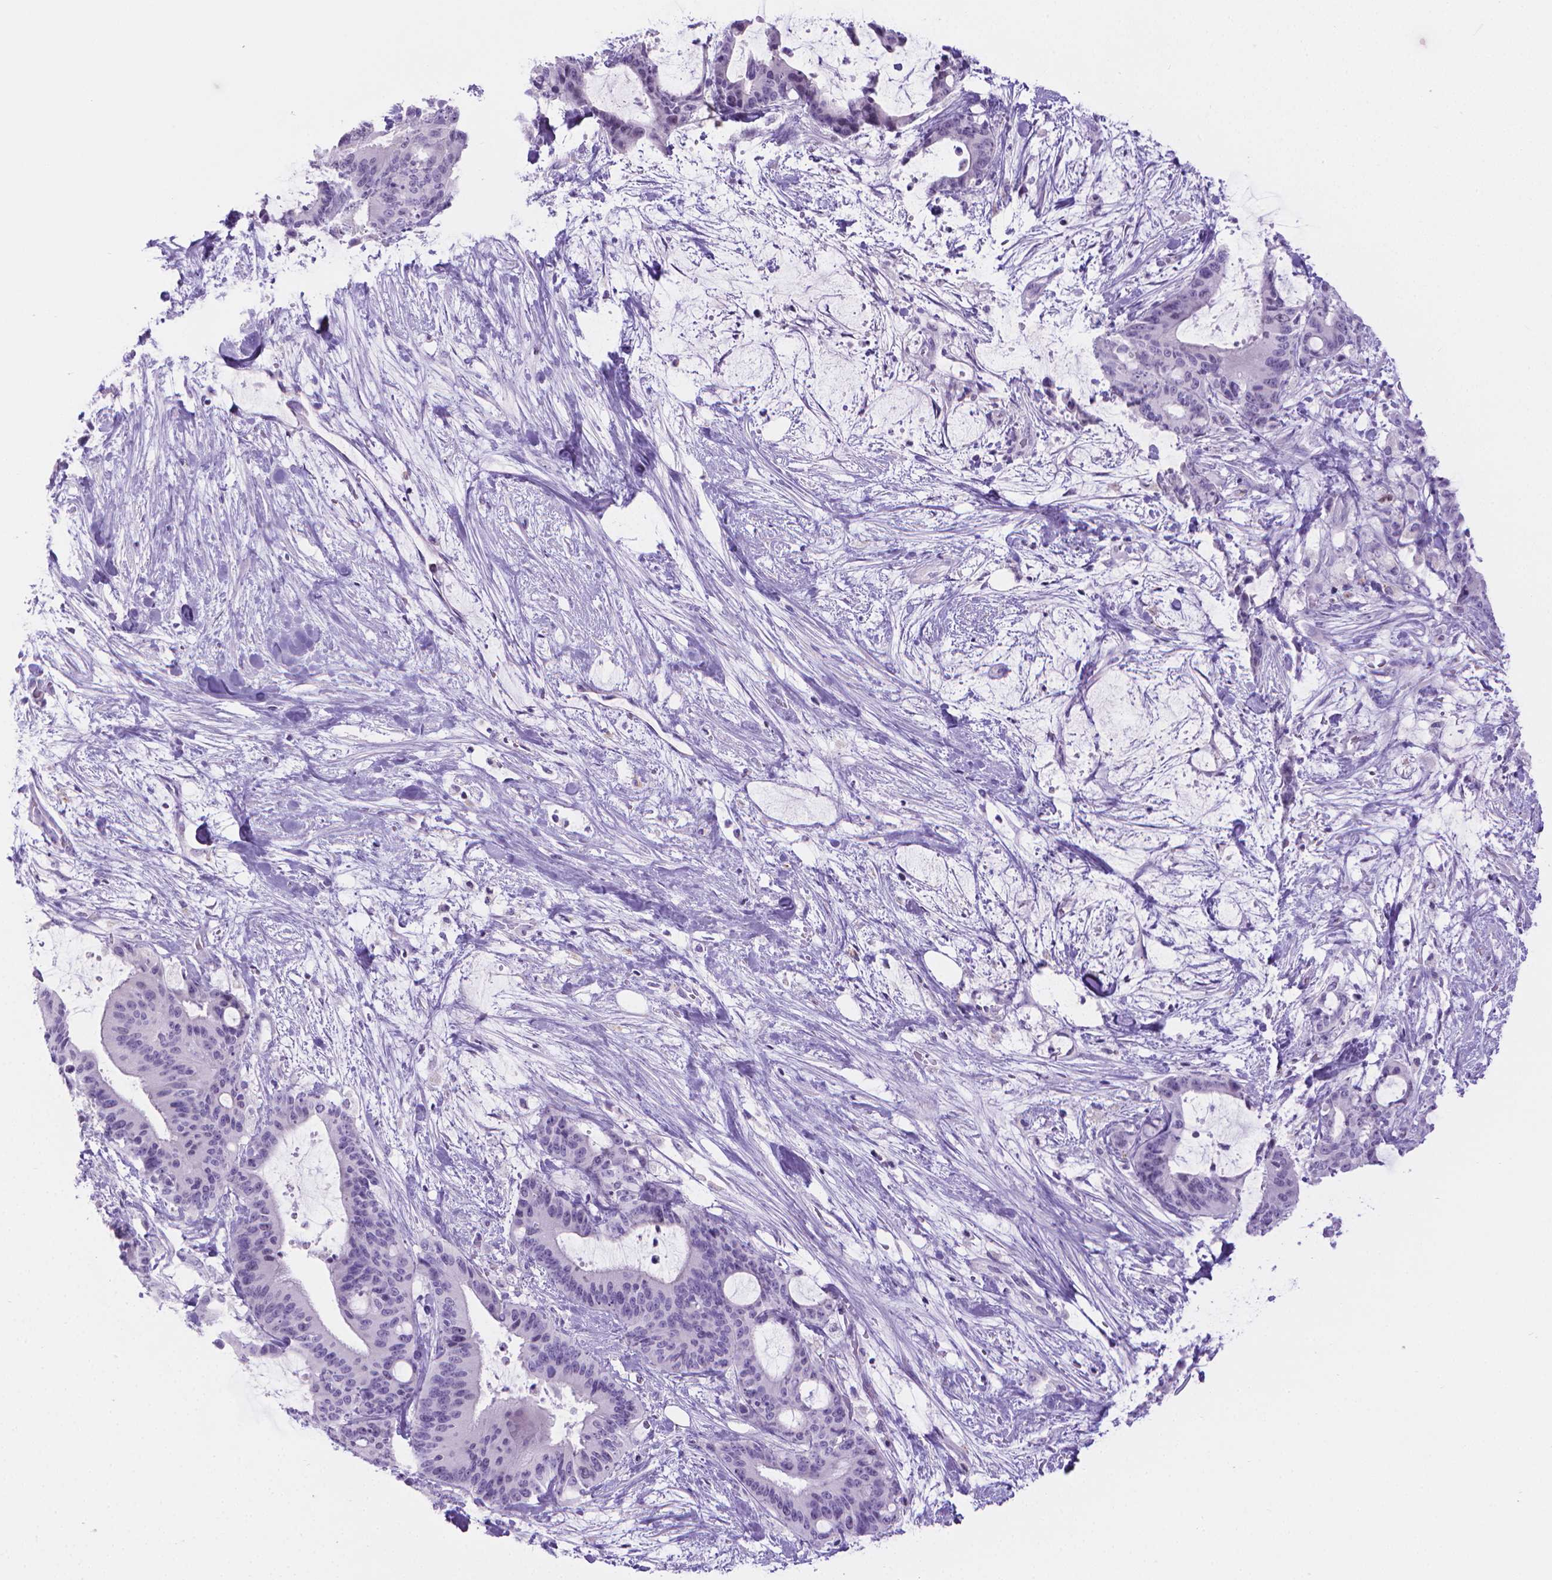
{"staining": {"intensity": "negative", "quantity": "none", "location": "none"}, "tissue": "liver cancer", "cell_type": "Tumor cells", "image_type": "cancer", "snomed": [{"axis": "morphology", "description": "Cholangiocarcinoma"}, {"axis": "topography", "description": "Liver"}], "caption": "There is no significant staining in tumor cells of liver cancer.", "gene": "SPAG6", "patient": {"sex": "female", "age": 73}}